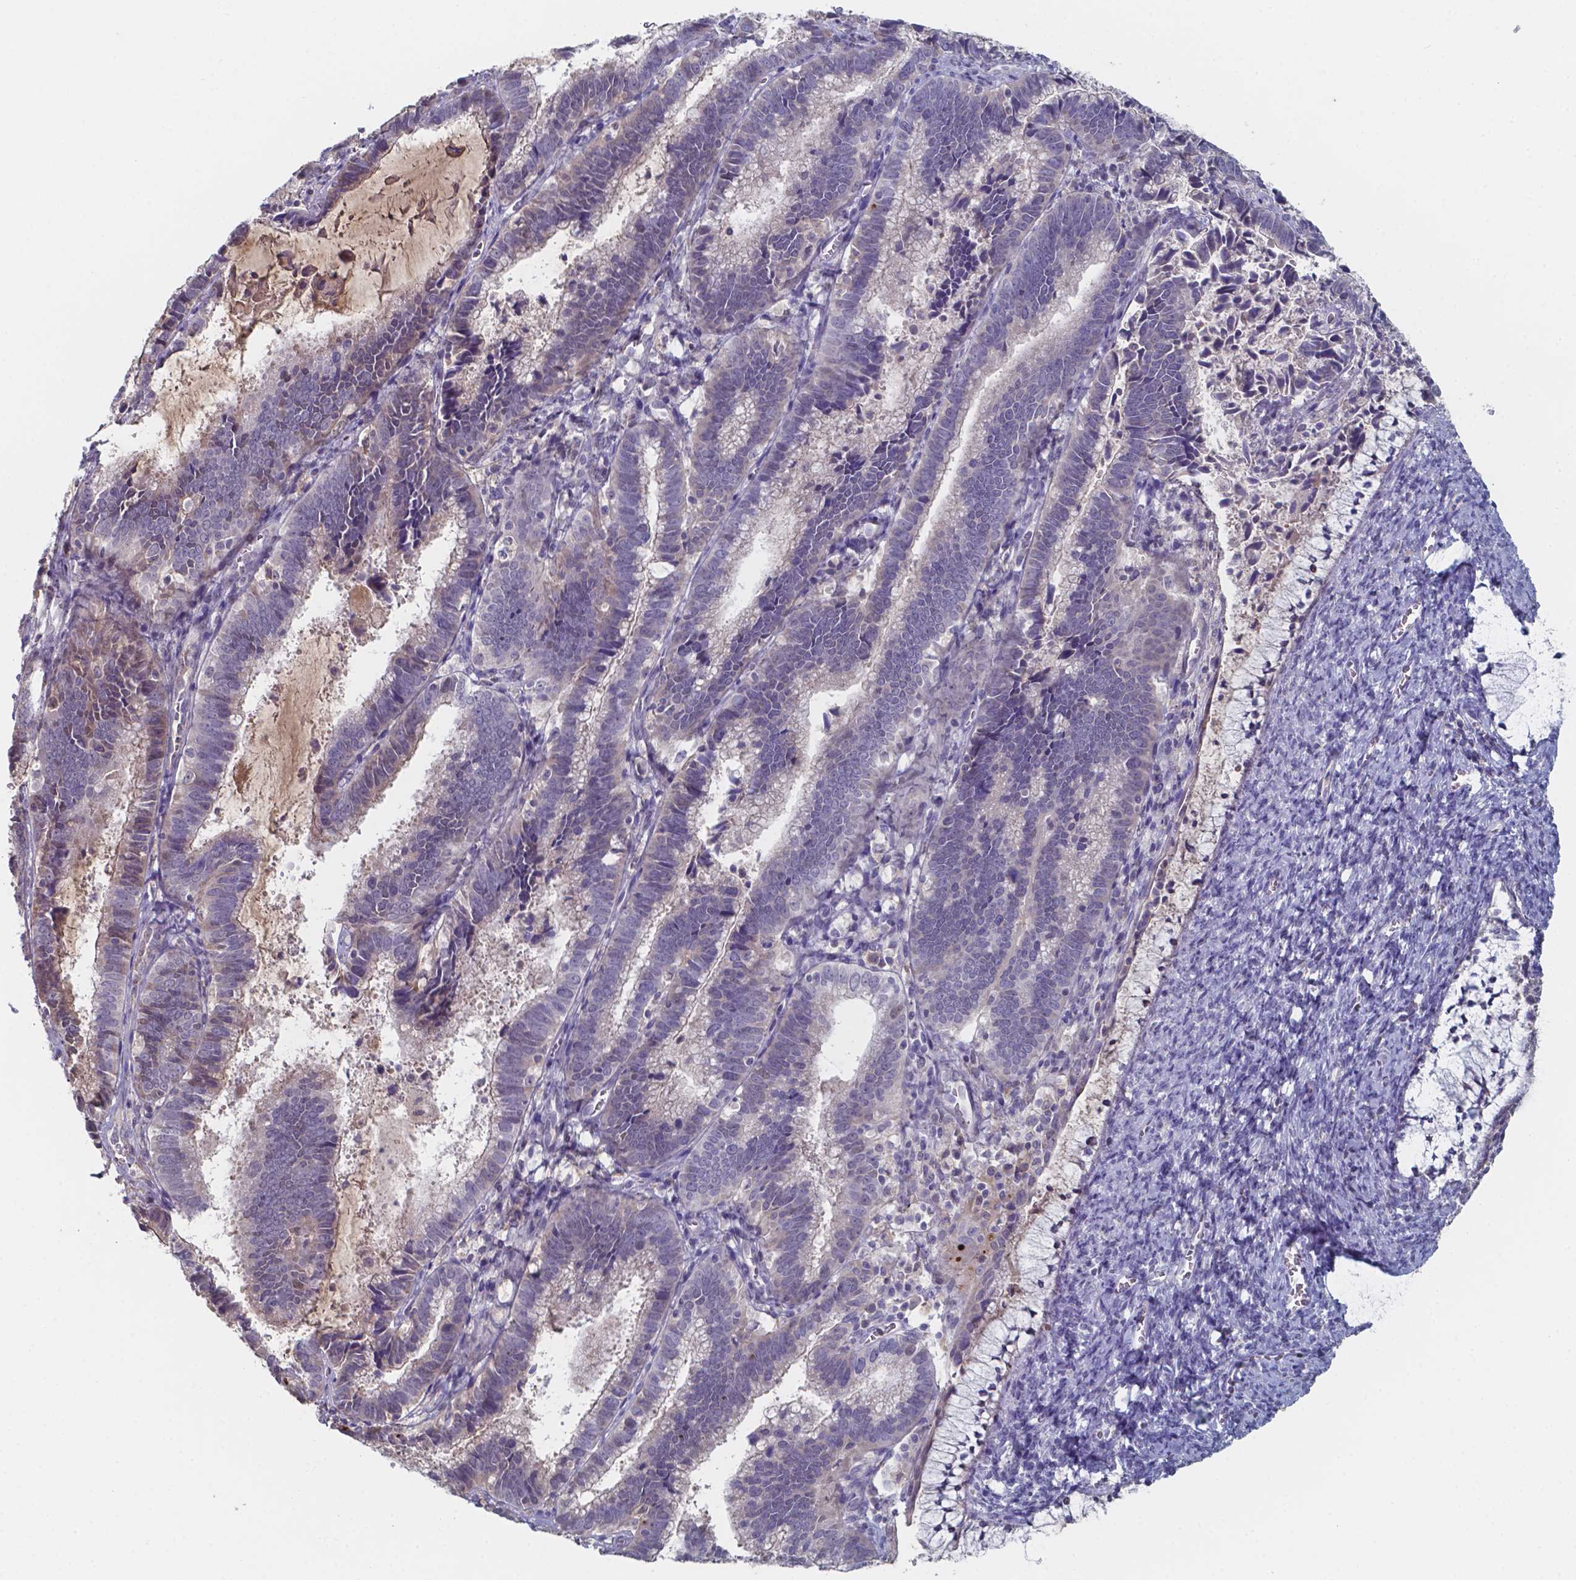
{"staining": {"intensity": "negative", "quantity": "none", "location": "none"}, "tissue": "cervical cancer", "cell_type": "Tumor cells", "image_type": "cancer", "snomed": [{"axis": "morphology", "description": "Adenocarcinoma, NOS"}, {"axis": "topography", "description": "Cervix"}], "caption": "Immunohistochemistry photomicrograph of cervical cancer stained for a protein (brown), which displays no staining in tumor cells. Nuclei are stained in blue.", "gene": "BTBD17", "patient": {"sex": "female", "age": 61}}